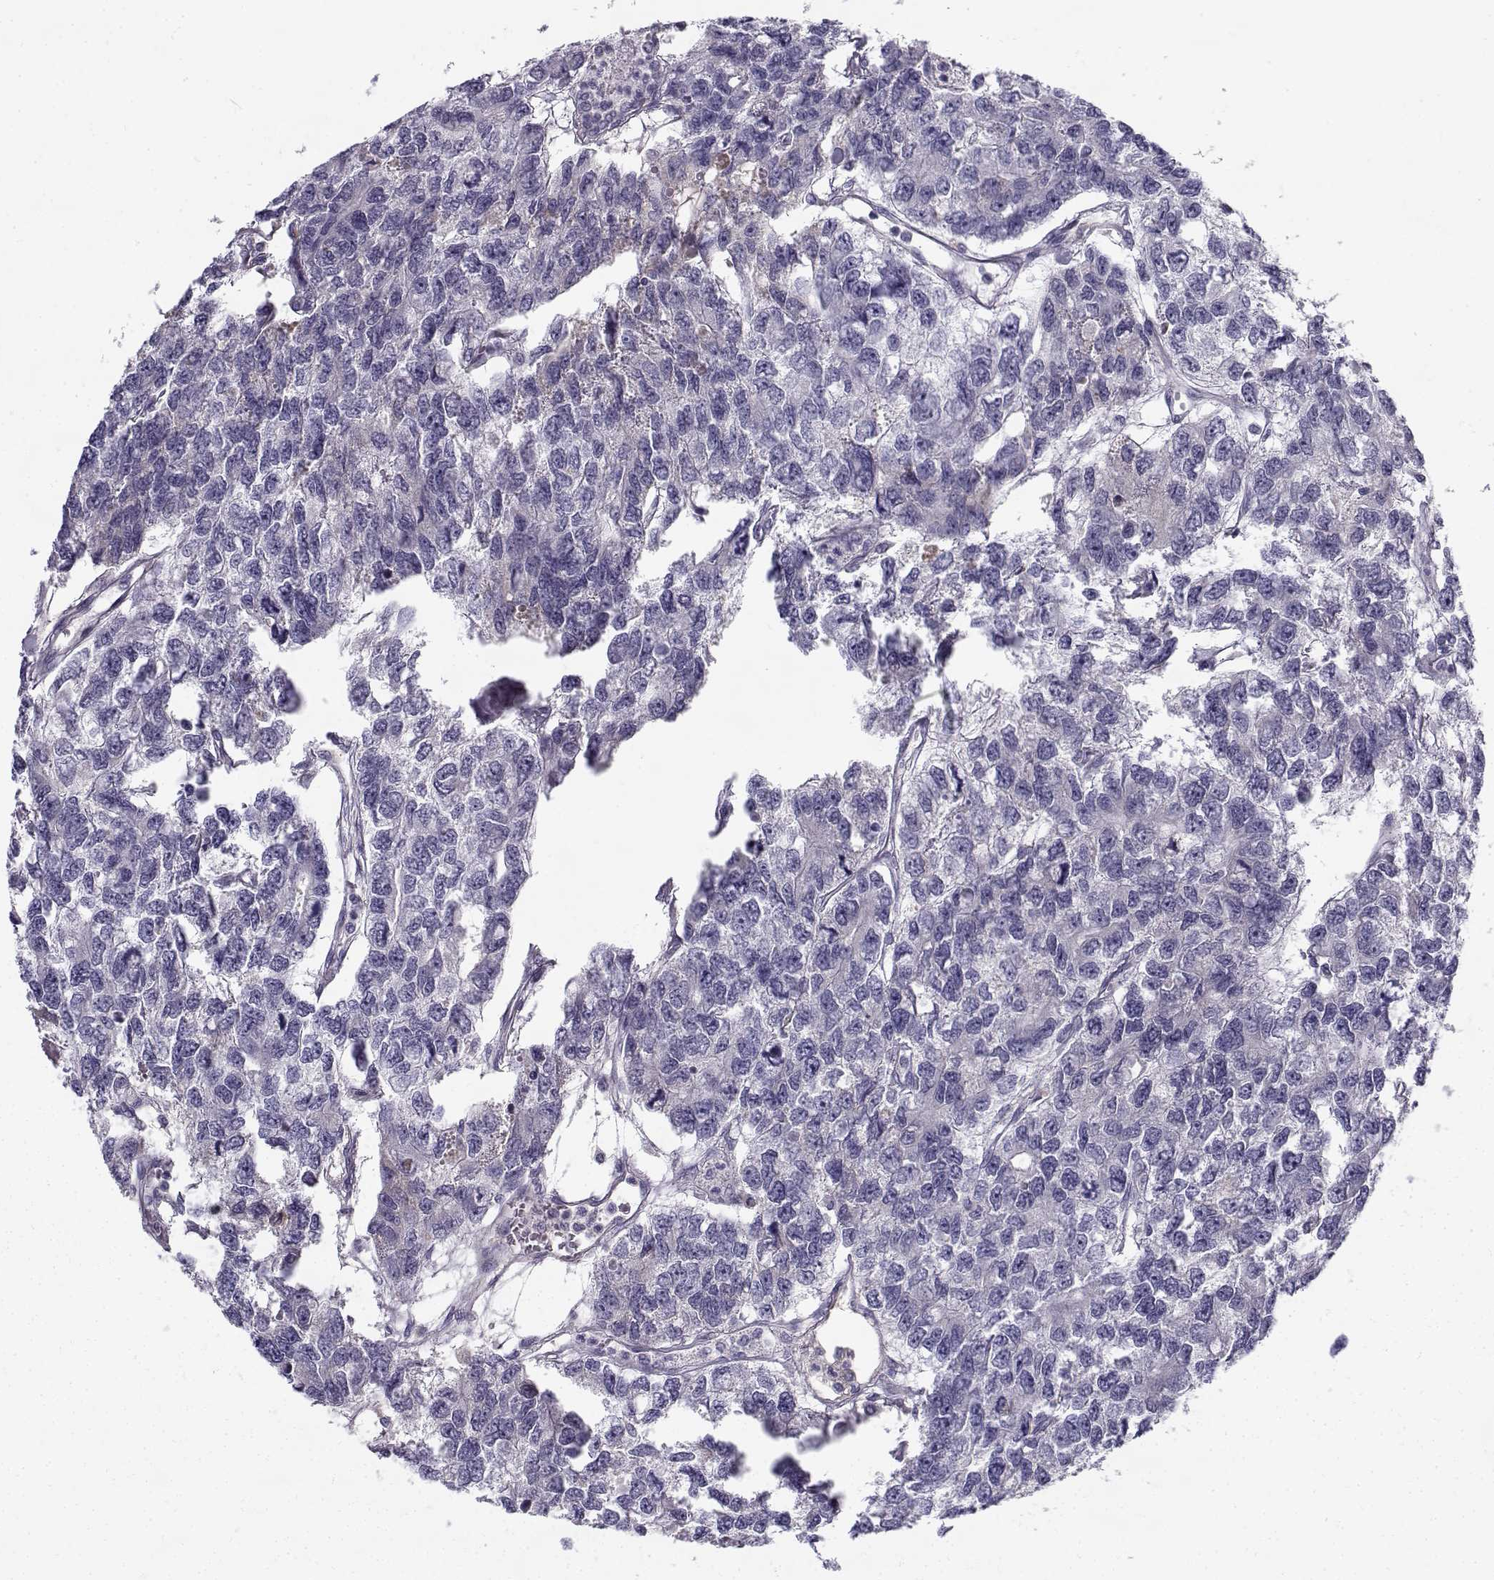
{"staining": {"intensity": "negative", "quantity": "none", "location": "none"}, "tissue": "testis cancer", "cell_type": "Tumor cells", "image_type": "cancer", "snomed": [{"axis": "morphology", "description": "Seminoma, NOS"}, {"axis": "topography", "description": "Testis"}], "caption": "Human testis cancer stained for a protein using IHC shows no positivity in tumor cells.", "gene": "CREB3L3", "patient": {"sex": "male", "age": 52}}